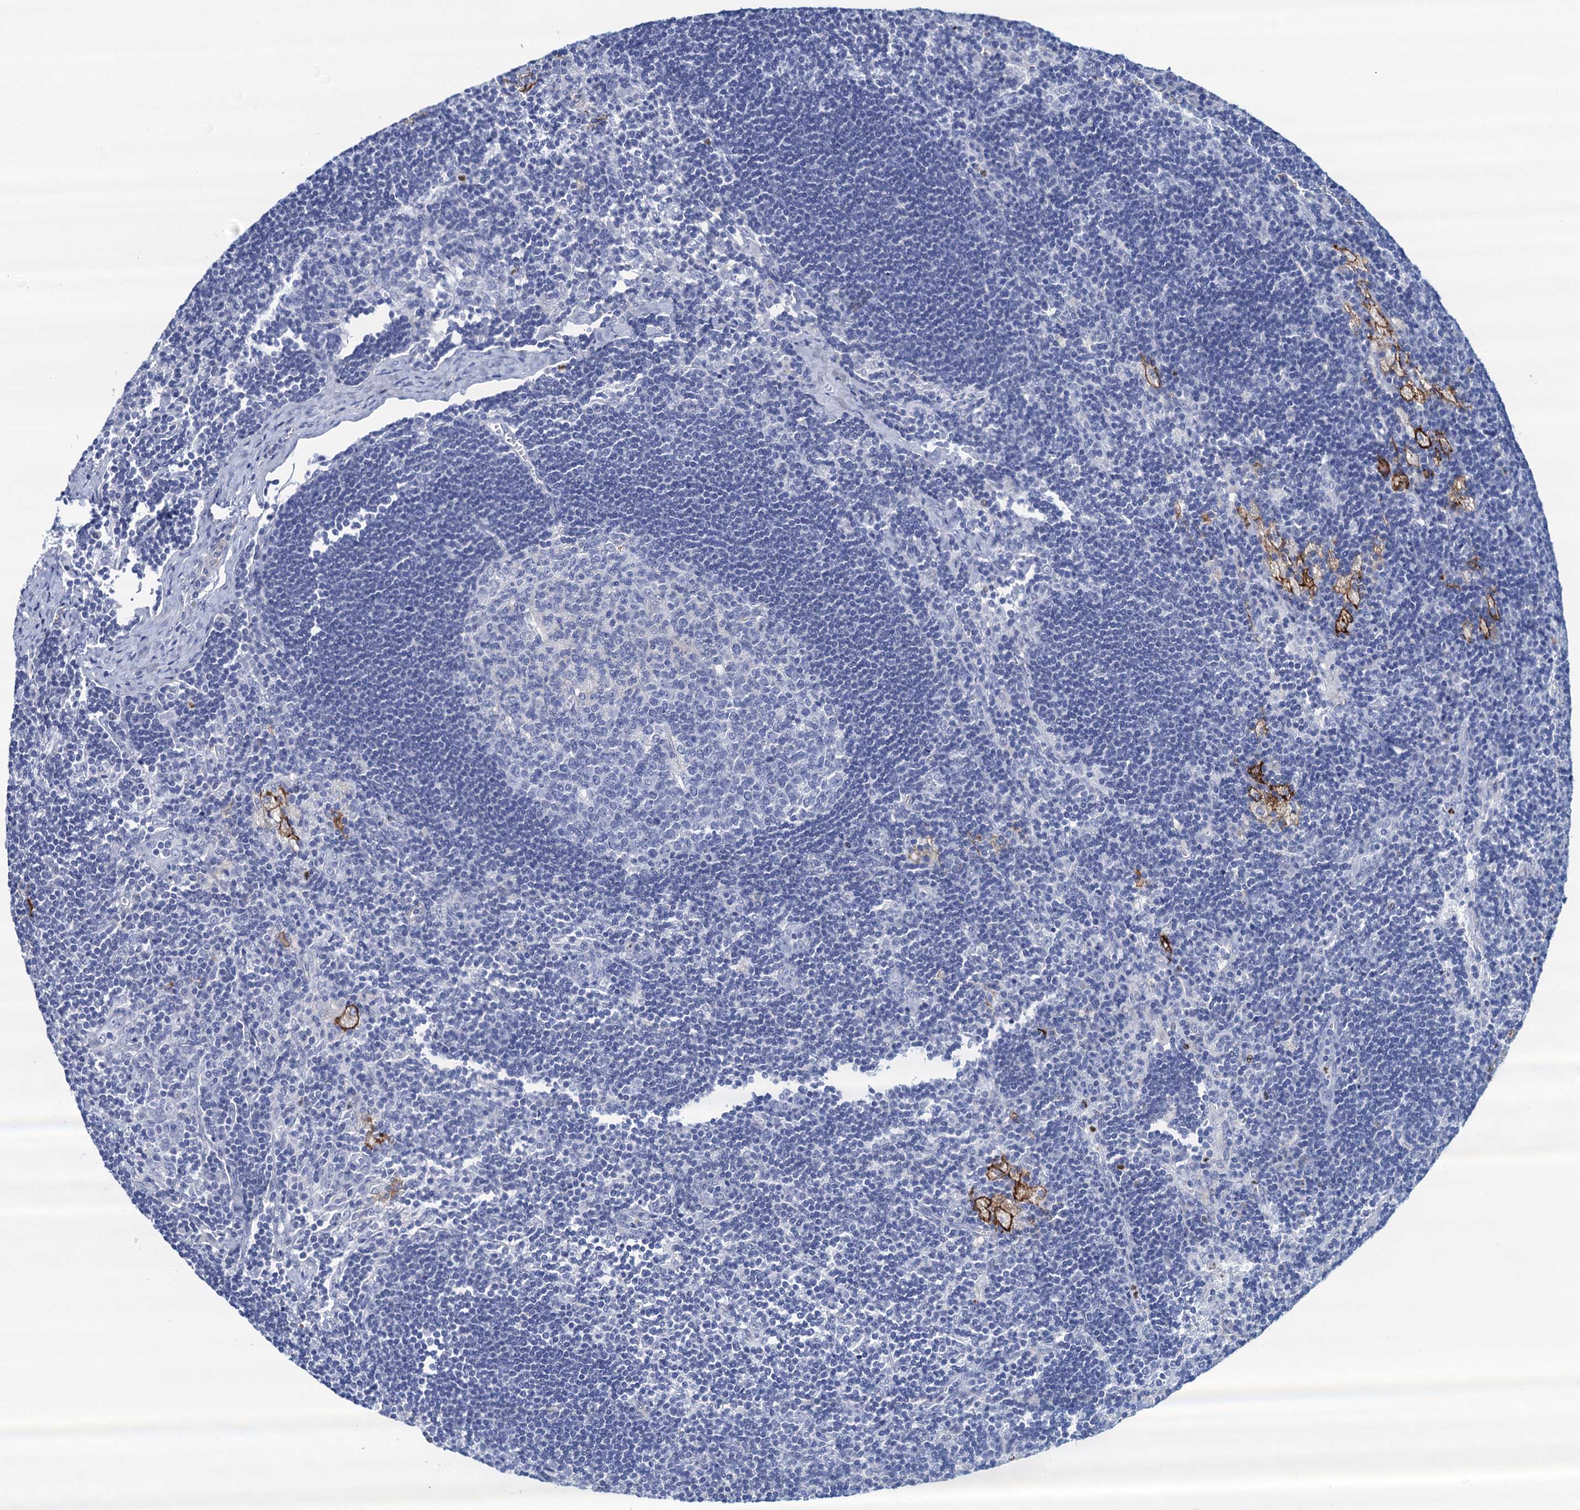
{"staining": {"intensity": "negative", "quantity": "none", "location": "none"}, "tissue": "lymph node", "cell_type": "Germinal center cells", "image_type": "normal", "snomed": [{"axis": "morphology", "description": "Normal tissue, NOS"}, {"axis": "topography", "description": "Lymph node"}], "caption": "IHC histopathology image of unremarkable lymph node stained for a protein (brown), which displays no positivity in germinal center cells. The staining is performed using DAB (3,3'-diaminobenzidine) brown chromogen with nuclei counter-stained in using hematoxylin.", "gene": "RHCG", "patient": {"sex": "male", "age": 24}}